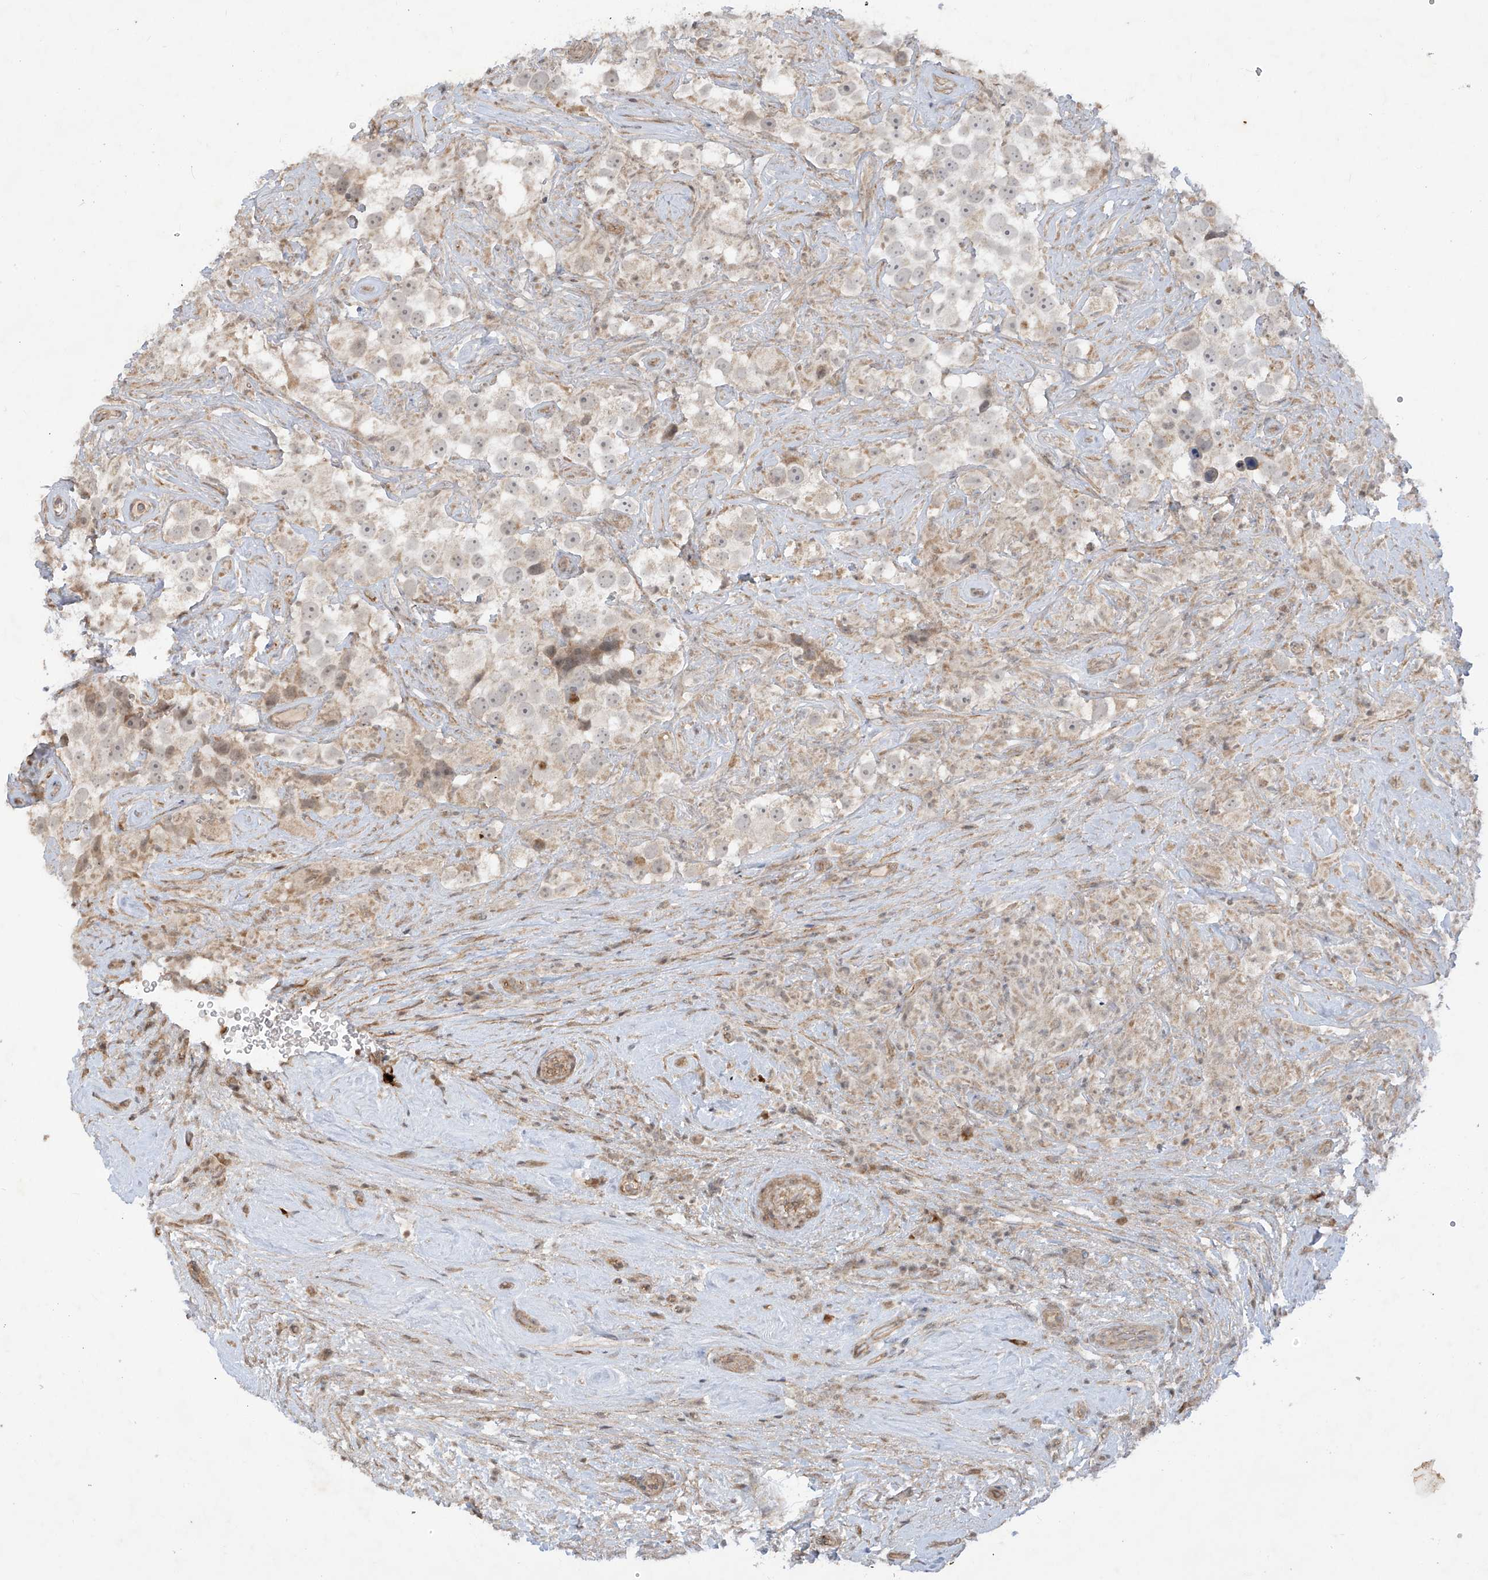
{"staining": {"intensity": "weak", "quantity": "<25%", "location": "cytoplasmic/membranous"}, "tissue": "testis cancer", "cell_type": "Tumor cells", "image_type": "cancer", "snomed": [{"axis": "morphology", "description": "Seminoma, NOS"}, {"axis": "topography", "description": "Testis"}], "caption": "Protein analysis of testis cancer exhibits no significant expression in tumor cells. (DAB immunohistochemistry, high magnification).", "gene": "DGKQ", "patient": {"sex": "male", "age": 49}}